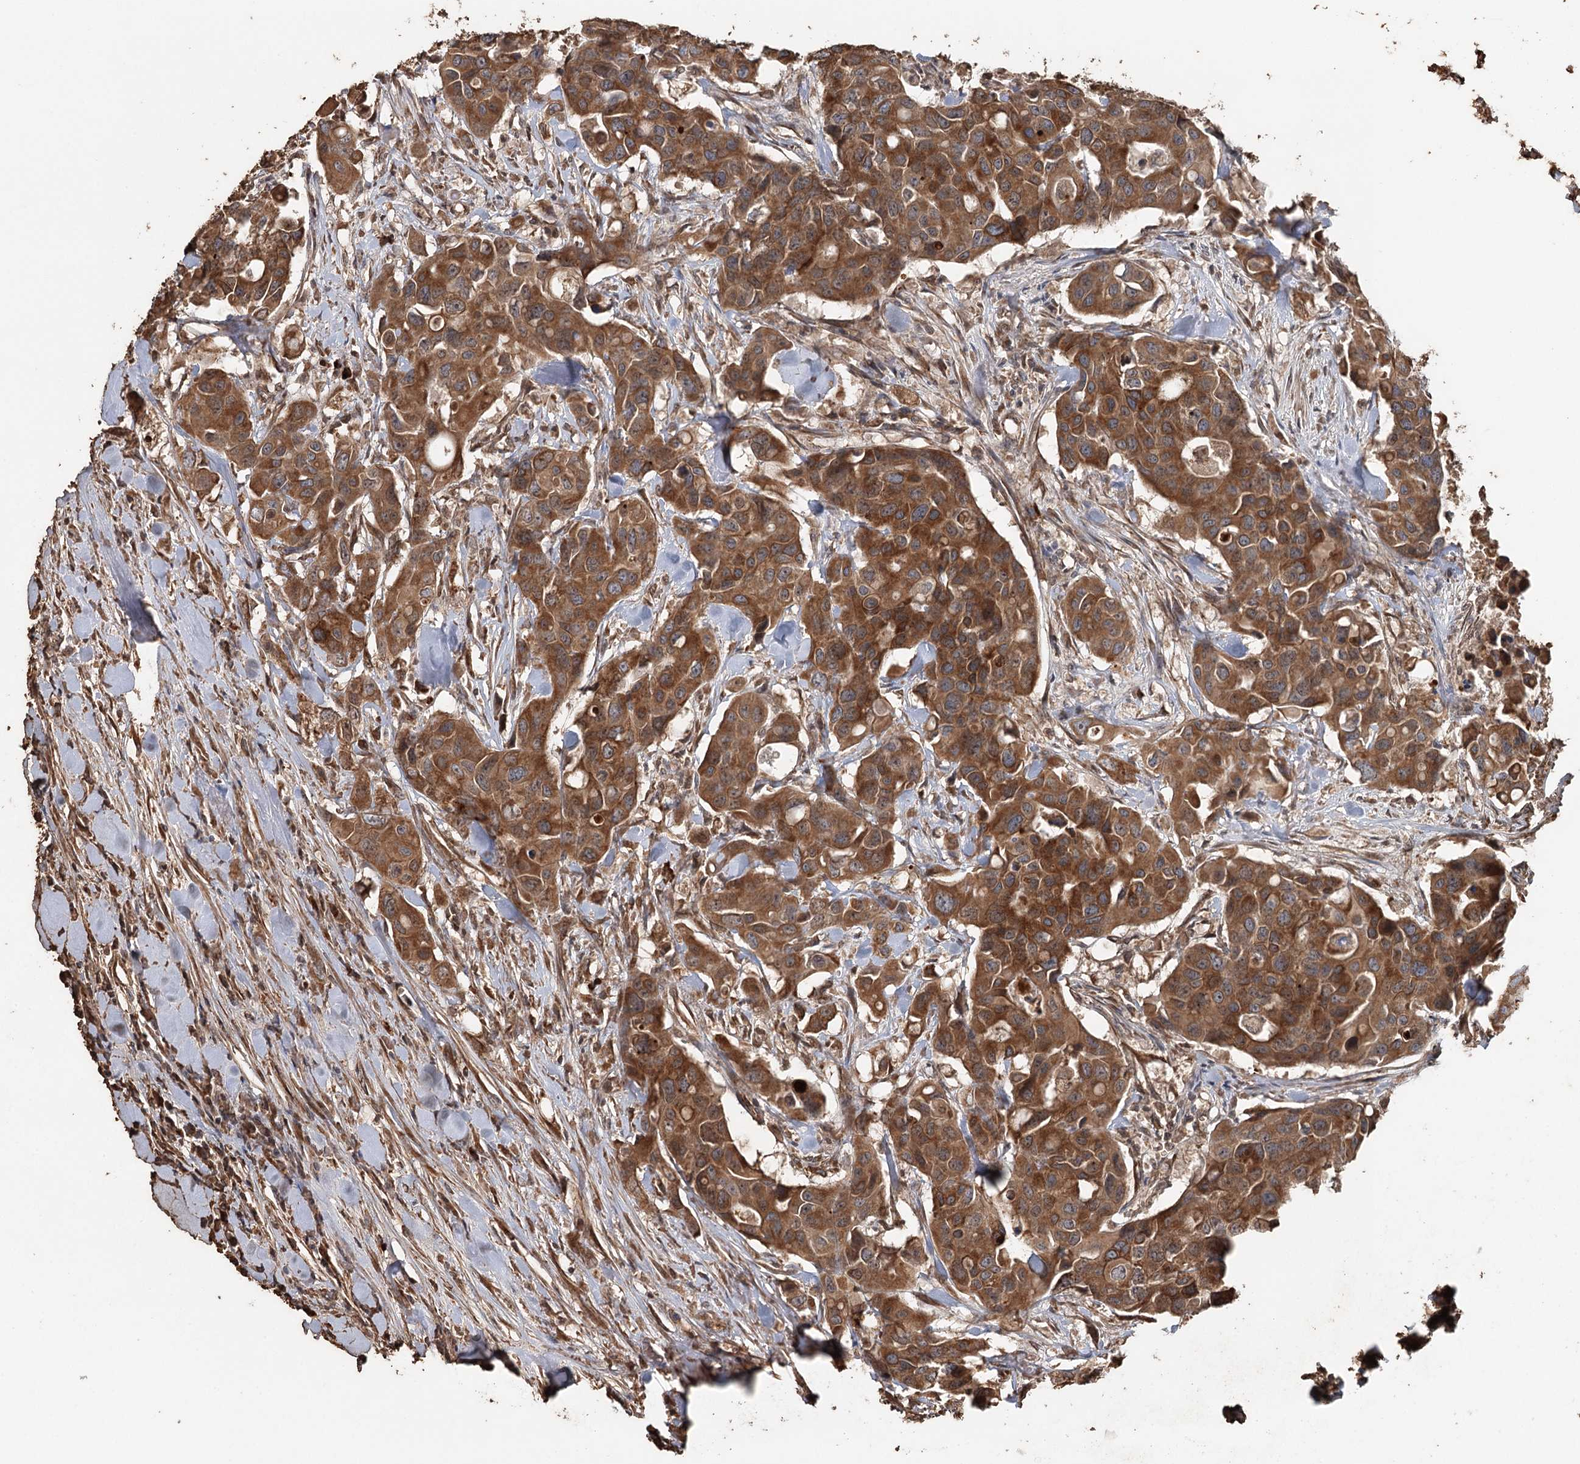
{"staining": {"intensity": "strong", "quantity": ">75%", "location": "cytoplasmic/membranous"}, "tissue": "colorectal cancer", "cell_type": "Tumor cells", "image_type": "cancer", "snomed": [{"axis": "morphology", "description": "Adenocarcinoma, NOS"}, {"axis": "topography", "description": "Colon"}], "caption": "High-magnification brightfield microscopy of adenocarcinoma (colorectal) stained with DAB (3,3'-diaminobenzidine) (brown) and counterstained with hematoxylin (blue). tumor cells exhibit strong cytoplasmic/membranous staining is identified in about>75% of cells. (DAB (3,3'-diaminobenzidine) = brown stain, brightfield microscopy at high magnification).", "gene": "SYVN1", "patient": {"sex": "male", "age": 77}}